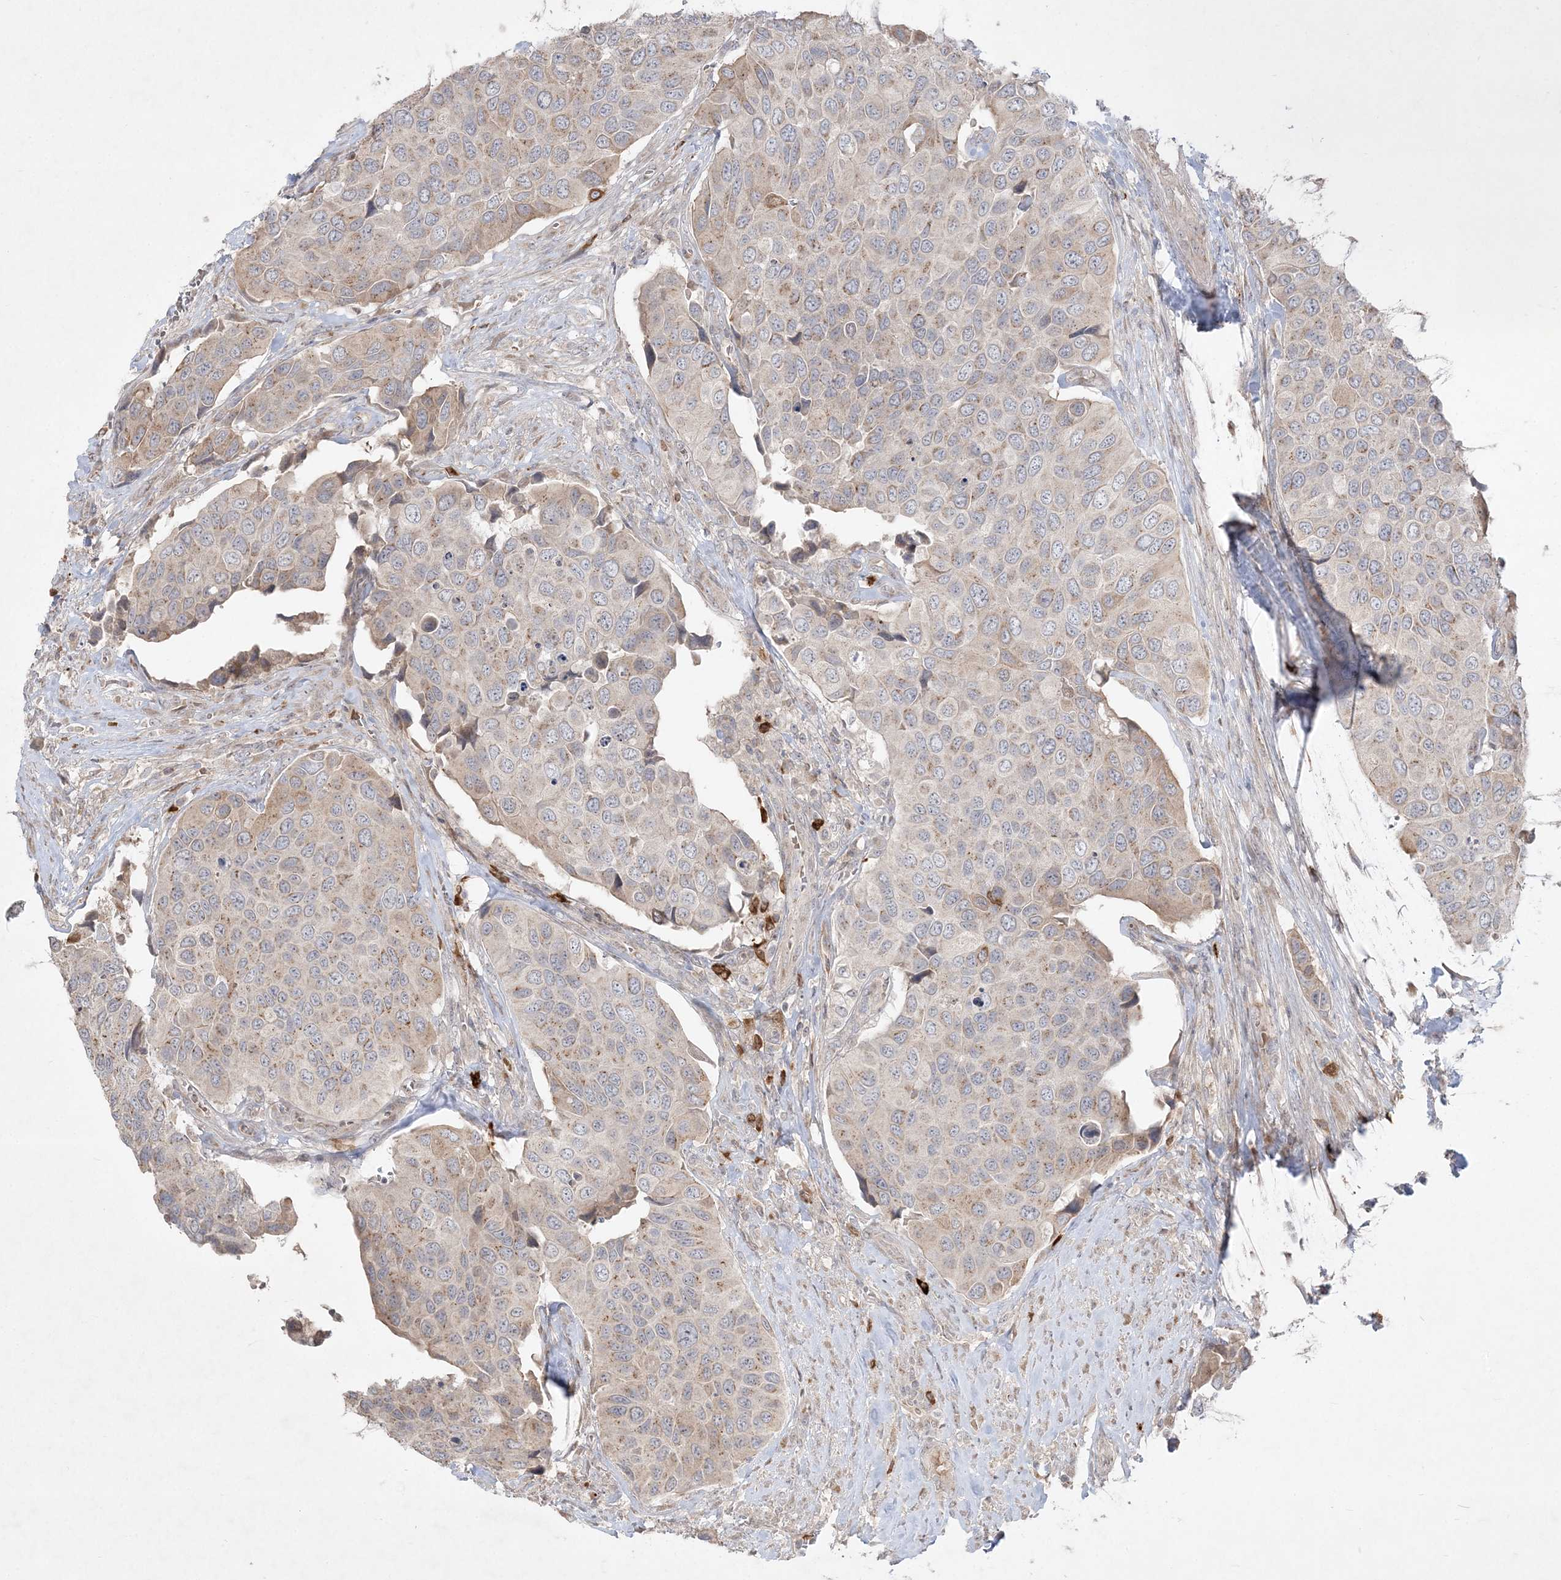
{"staining": {"intensity": "weak", "quantity": "<25%", "location": "cytoplasmic/membranous"}, "tissue": "urothelial cancer", "cell_type": "Tumor cells", "image_type": "cancer", "snomed": [{"axis": "morphology", "description": "Urothelial carcinoma, High grade"}, {"axis": "topography", "description": "Urinary bladder"}], "caption": "The micrograph reveals no significant staining in tumor cells of urothelial cancer.", "gene": "CLNK", "patient": {"sex": "male", "age": 74}}